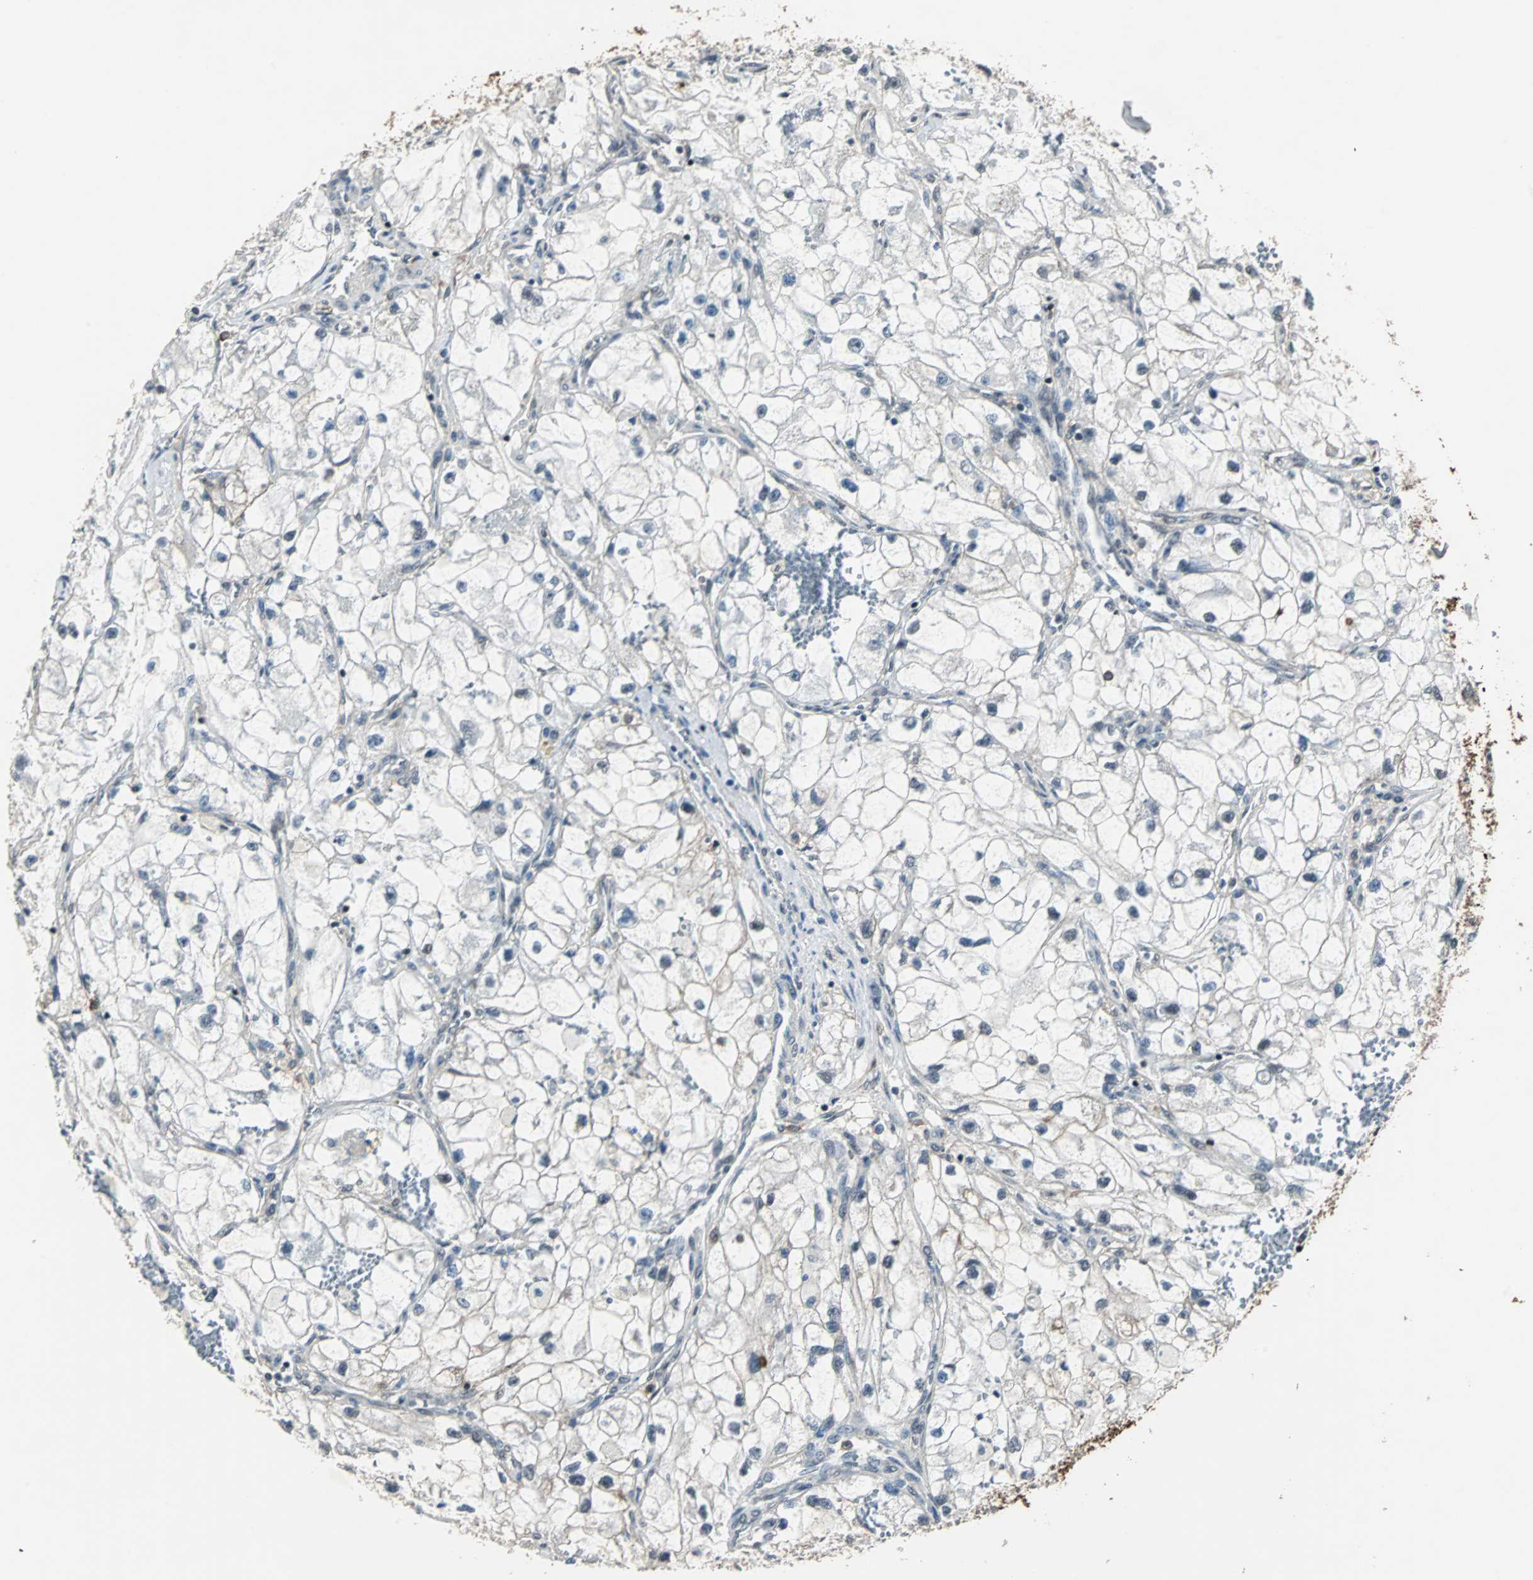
{"staining": {"intensity": "negative", "quantity": "none", "location": "none"}, "tissue": "renal cancer", "cell_type": "Tumor cells", "image_type": "cancer", "snomed": [{"axis": "morphology", "description": "Adenocarcinoma, NOS"}, {"axis": "topography", "description": "Kidney"}], "caption": "Immunohistochemistry (IHC) micrograph of human adenocarcinoma (renal) stained for a protein (brown), which displays no positivity in tumor cells.", "gene": "MKX", "patient": {"sex": "female", "age": 70}}